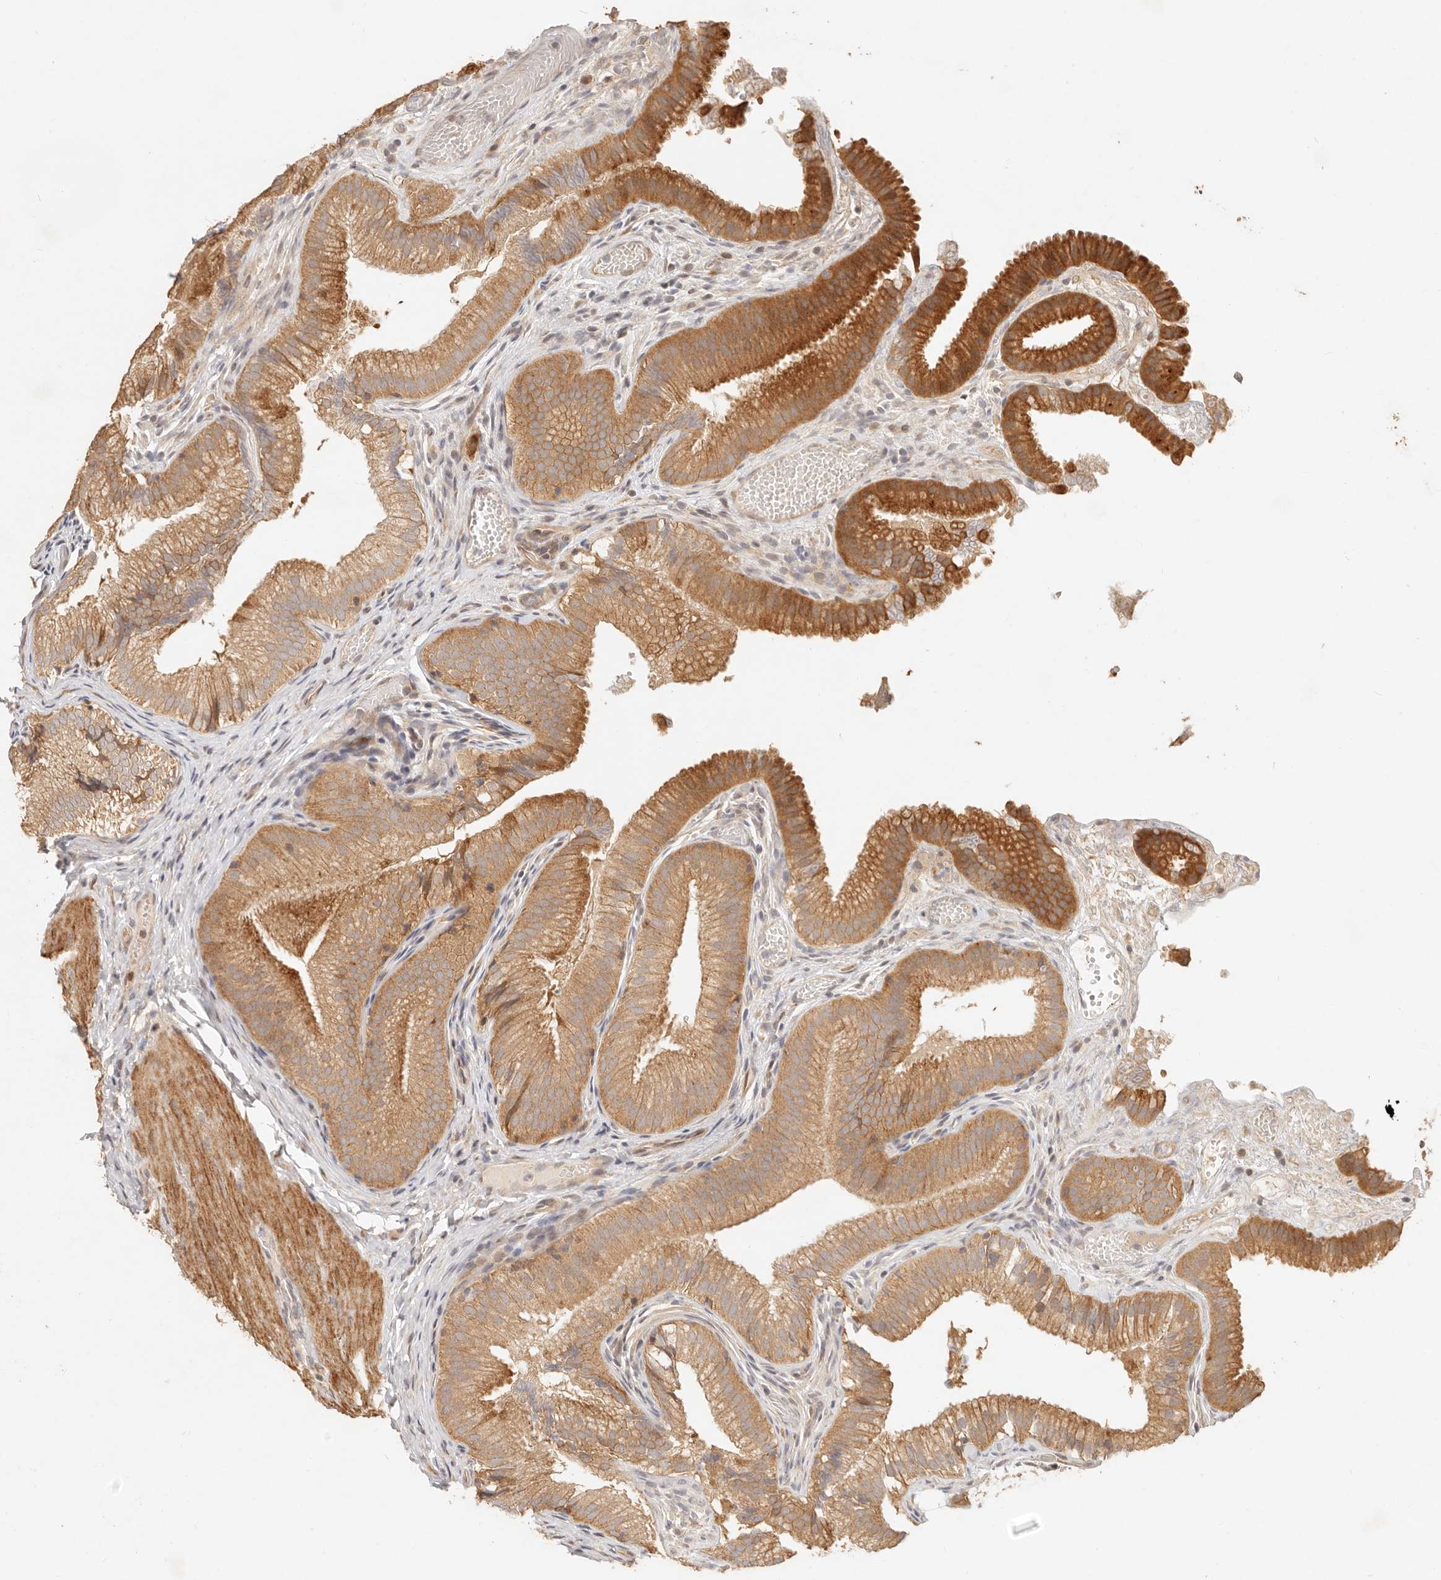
{"staining": {"intensity": "moderate", "quantity": ">75%", "location": "cytoplasmic/membranous"}, "tissue": "gallbladder", "cell_type": "Glandular cells", "image_type": "normal", "snomed": [{"axis": "morphology", "description": "Normal tissue, NOS"}, {"axis": "topography", "description": "Gallbladder"}], "caption": "Immunohistochemistry image of unremarkable human gallbladder stained for a protein (brown), which exhibits medium levels of moderate cytoplasmic/membranous staining in approximately >75% of glandular cells.", "gene": "TIMM17A", "patient": {"sex": "female", "age": 30}}